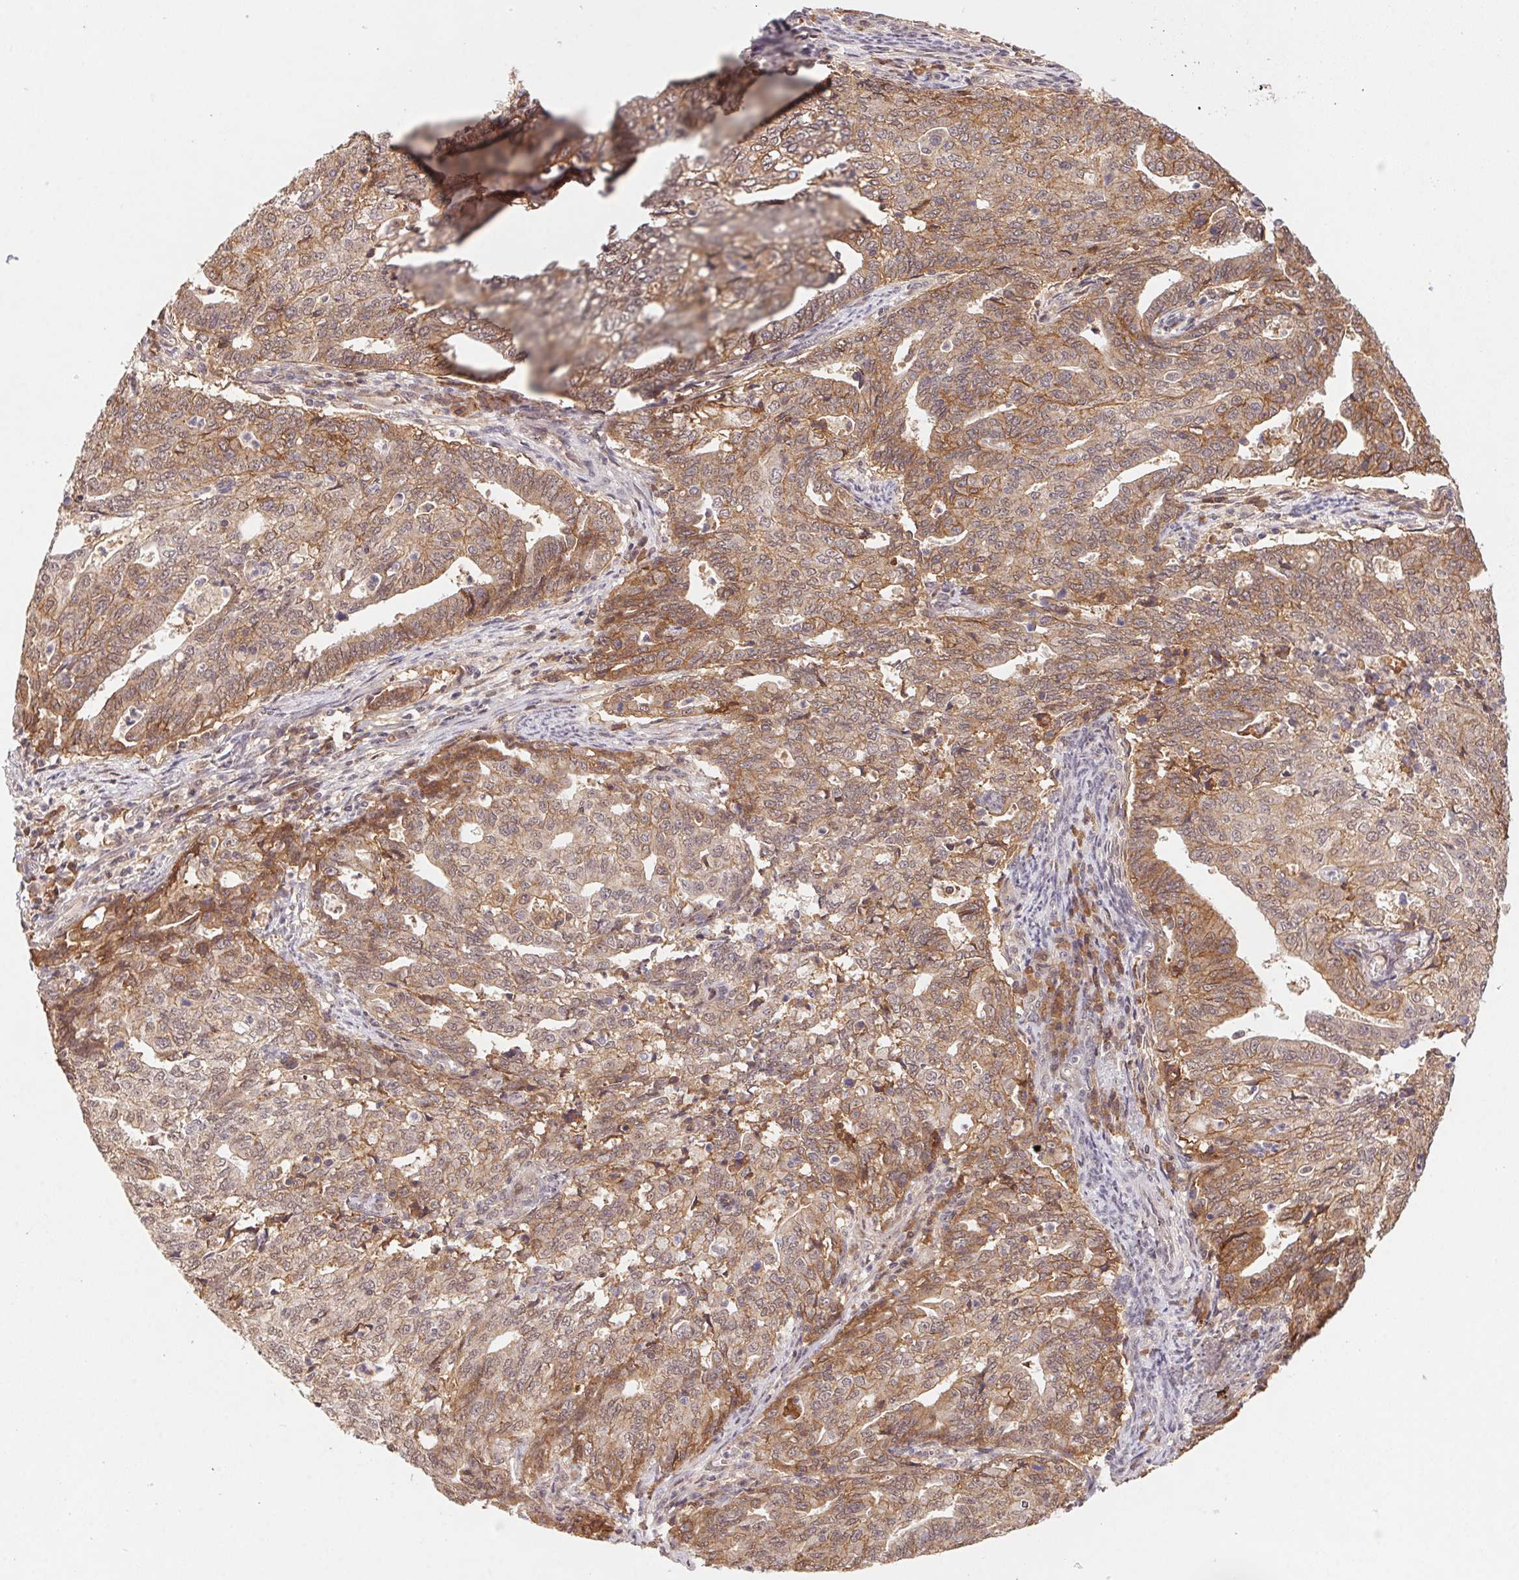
{"staining": {"intensity": "moderate", "quantity": ">75%", "location": "cytoplasmic/membranous"}, "tissue": "endometrial cancer", "cell_type": "Tumor cells", "image_type": "cancer", "snomed": [{"axis": "morphology", "description": "Adenocarcinoma, NOS"}, {"axis": "topography", "description": "Endometrium"}], "caption": "Protein staining reveals moderate cytoplasmic/membranous expression in approximately >75% of tumor cells in adenocarcinoma (endometrial).", "gene": "SLC52A2", "patient": {"sex": "female", "age": 82}}